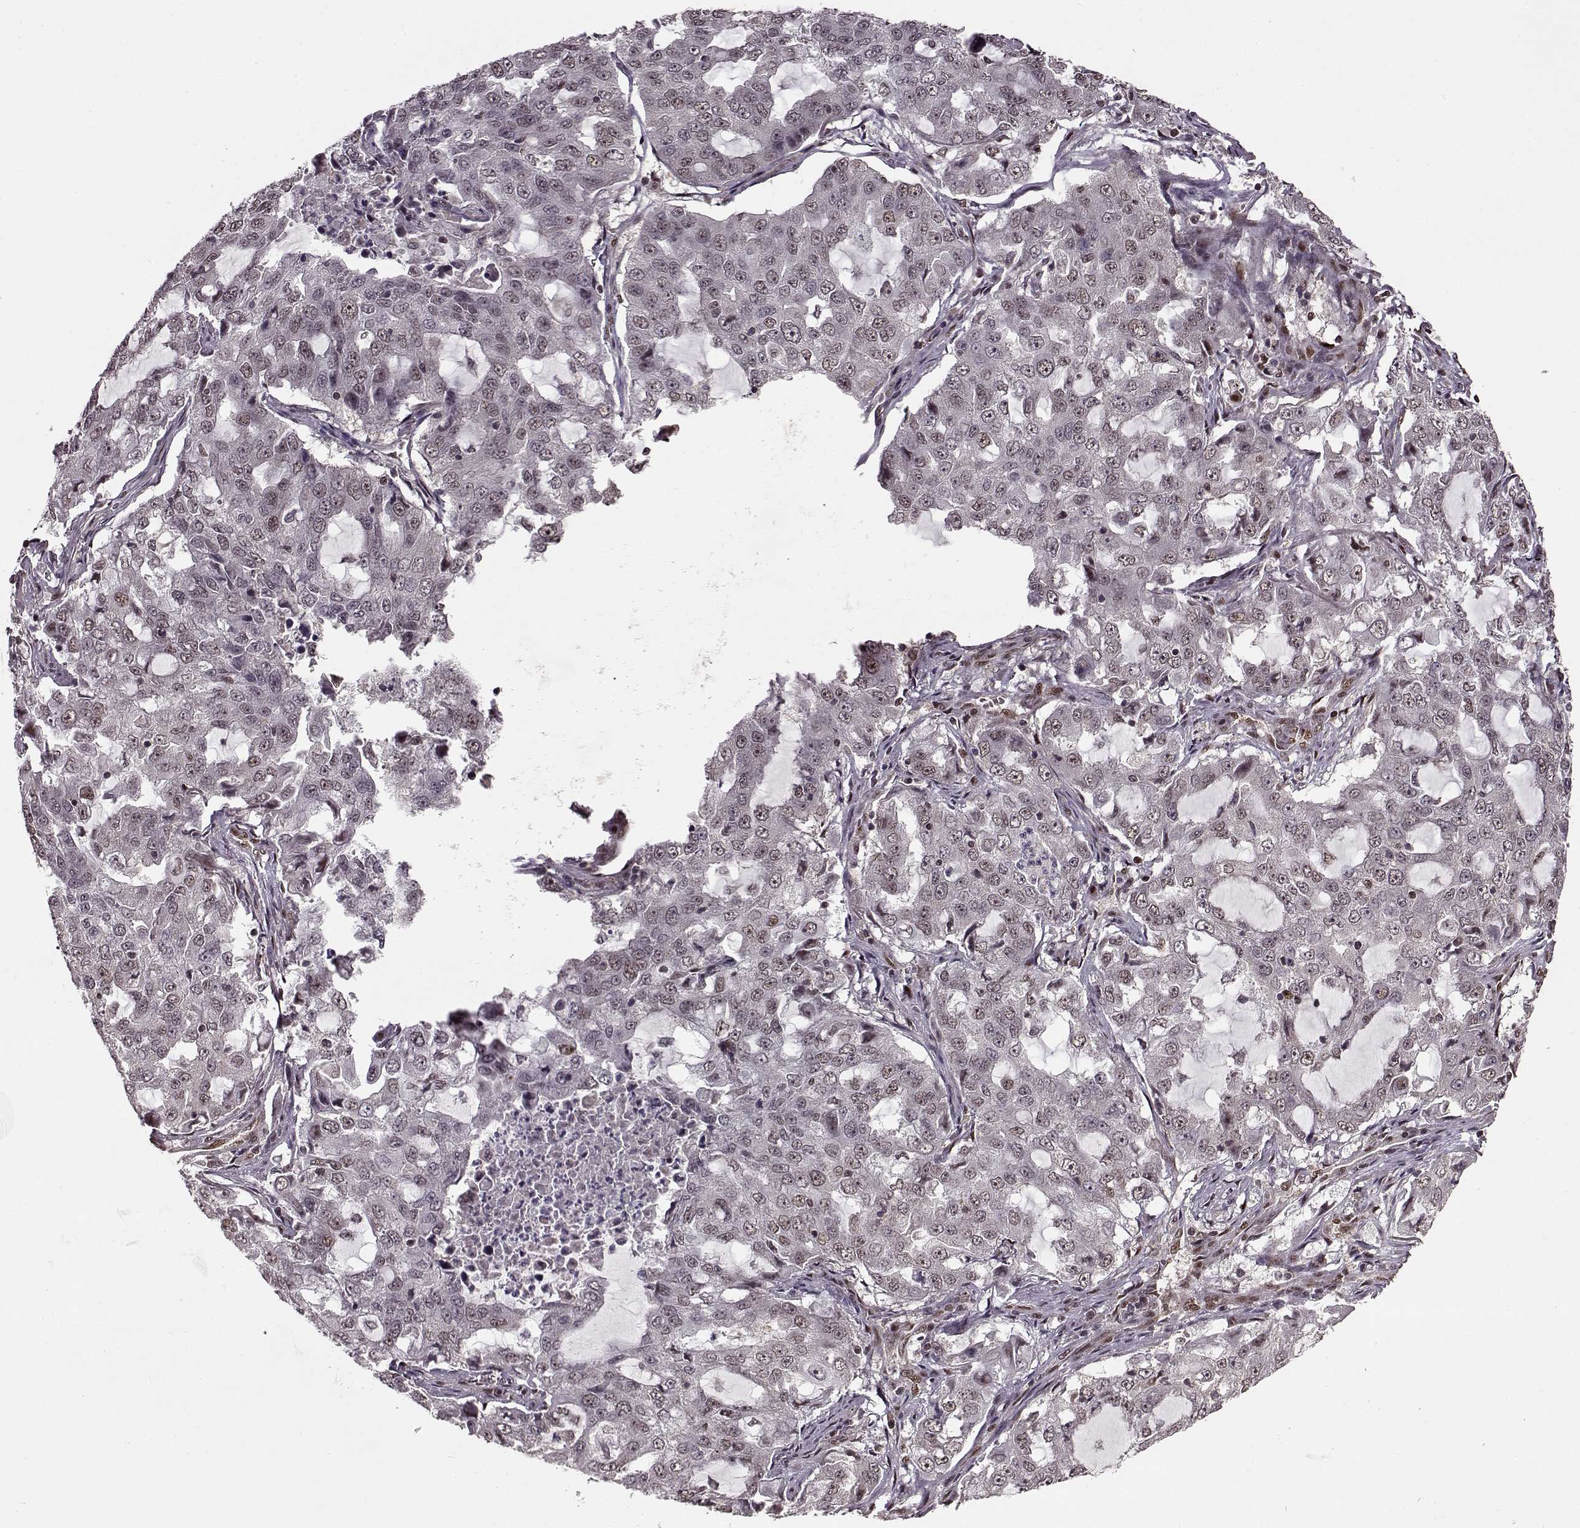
{"staining": {"intensity": "weak", "quantity": "25%-75%", "location": "nuclear"}, "tissue": "lung cancer", "cell_type": "Tumor cells", "image_type": "cancer", "snomed": [{"axis": "morphology", "description": "Adenocarcinoma, NOS"}, {"axis": "topography", "description": "Lung"}], "caption": "High-magnification brightfield microscopy of lung cancer stained with DAB (3,3'-diaminobenzidine) (brown) and counterstained with hematoxylin (blue). tumor cells exhibit weak nuclear expression is identified in approximately25%-75% of cells.", "gene": "FTO", "patient": {"sex": "female", "age": 61}}